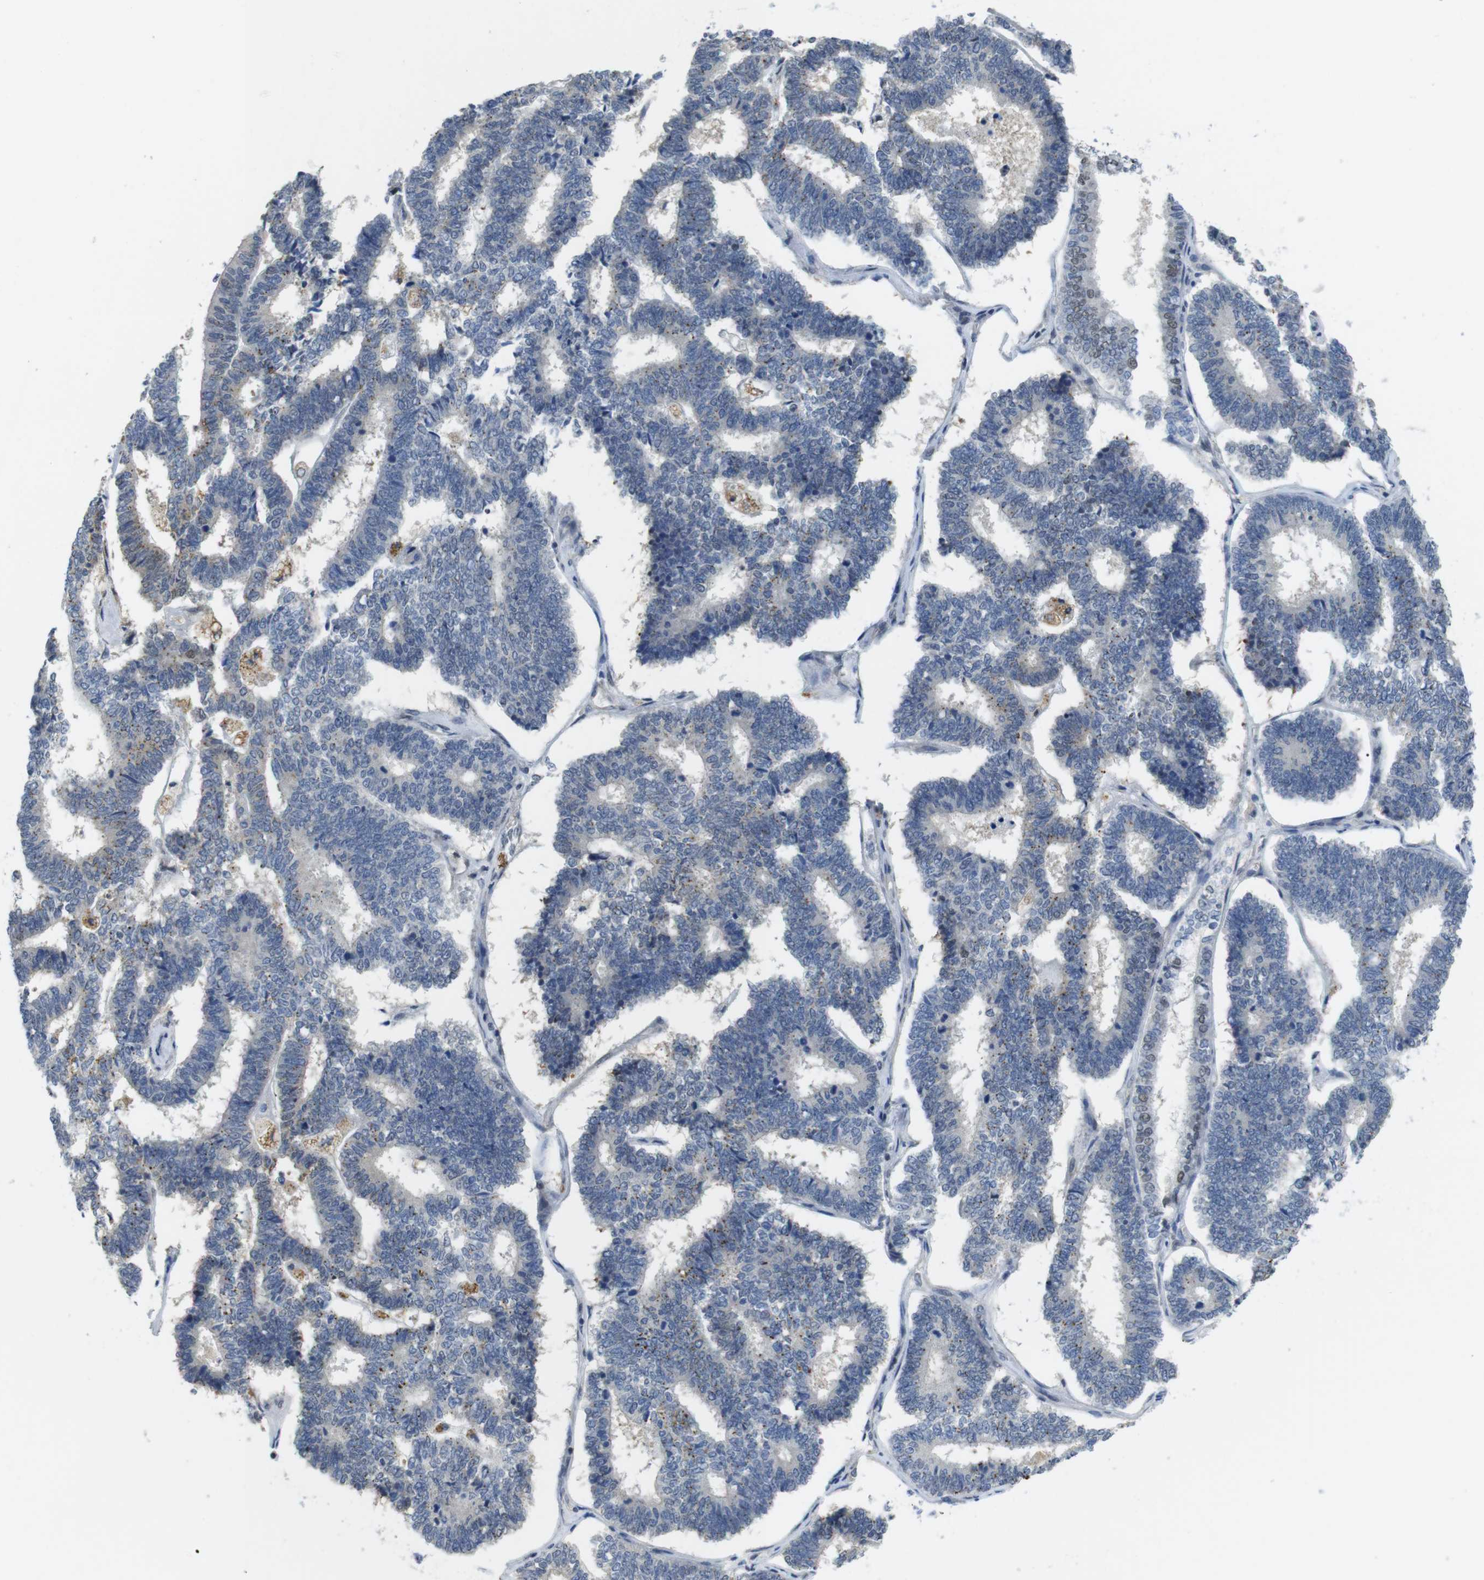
{"staining": {"intensity": "negative", "quantity": "none", "location": "none"}, "tissue": "endometrial cancer", "cell_type": "Tumor cells", "image_type": "cancer", "snomed": [{"axis": "morphology", "description": "Adenocarcinoma, NOS"}, {"axis": "topography", "description": "Endometrium"}], "caption": "High power microscopy histopathology image of an immunohistochemistry histopathology image of endometrial cancer (adenocarcinoma), revealing no significant expression in tumor cells. Brightfield microscopy of immunohistochemistry (IHC) stained with DAB (brown) and hematoxylin (blue), captured at high magnification.", "gene": "FNTA", "patient": {"sex": "female", "age": 70}}